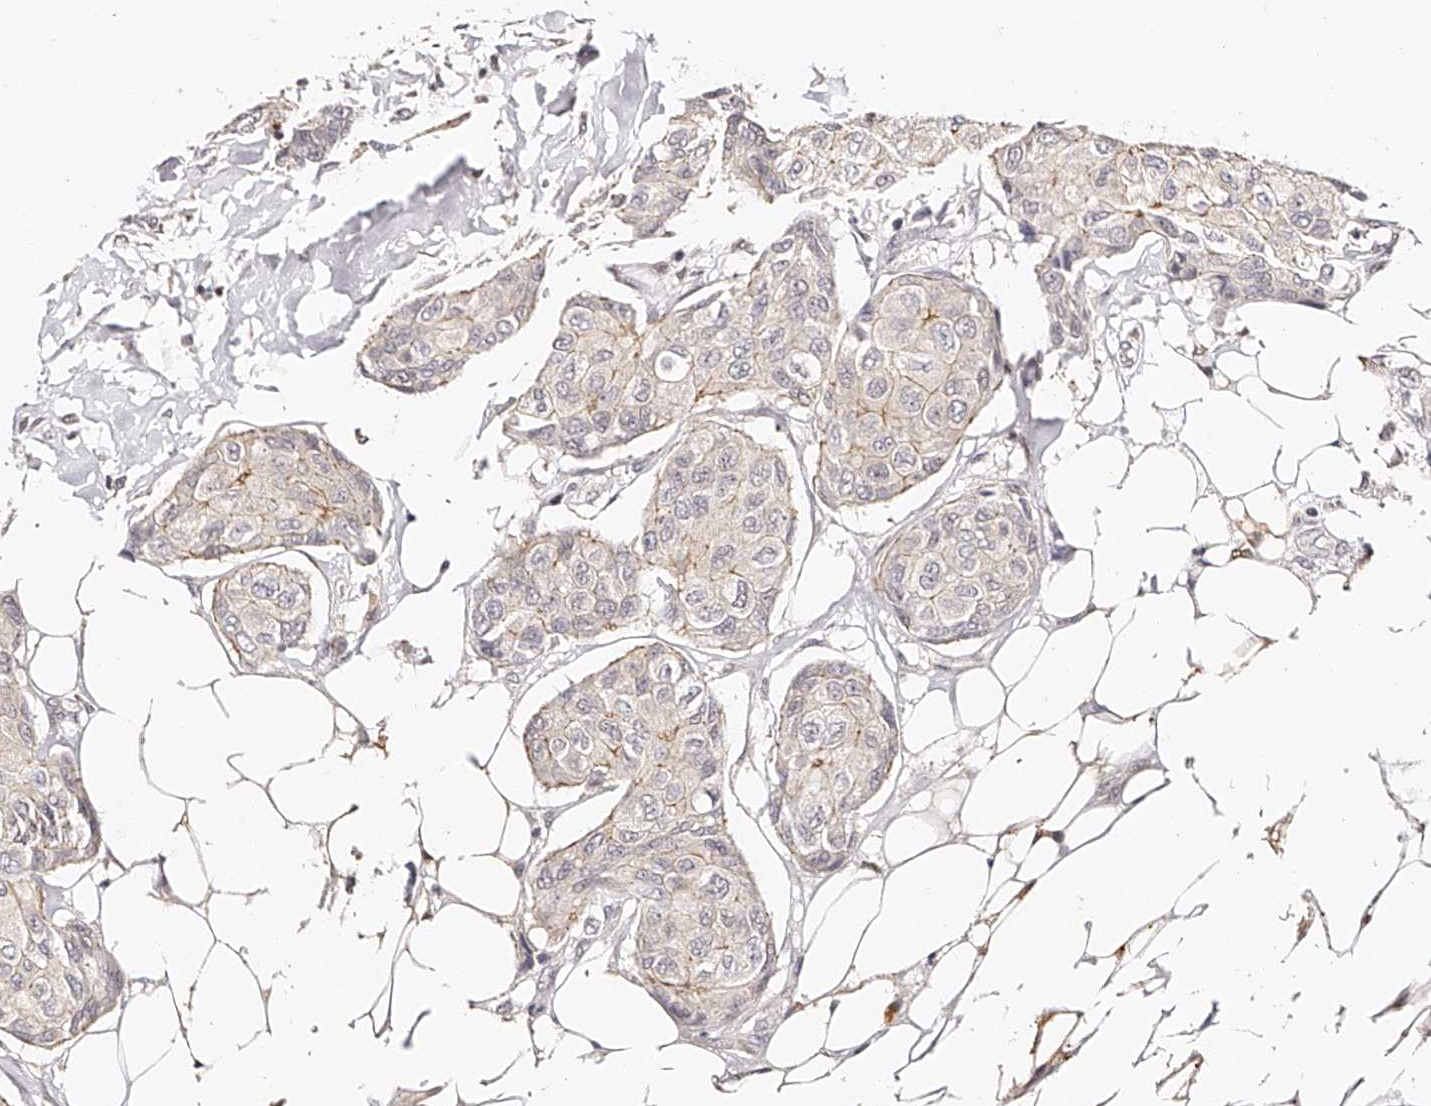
{"staining": {"intensity": "negative", "quantity": "none", "location": "none"}, "tissue": "breast cancer", "cell_type": "Tumor cells", "image_type": "cancer", "snomed": [{"axis": "morphology", "description": "Duct carcinoma"}, {"axis": "topography", "description": "Breast"}], "caption": "High power microscopy image of an immunohistochemistry image of infiltrating ductal carcinoma (breast), revealing no significant positivity in tumor cells.", "gene": "USF3", "patient": {"sex": "female", "age": 80}}